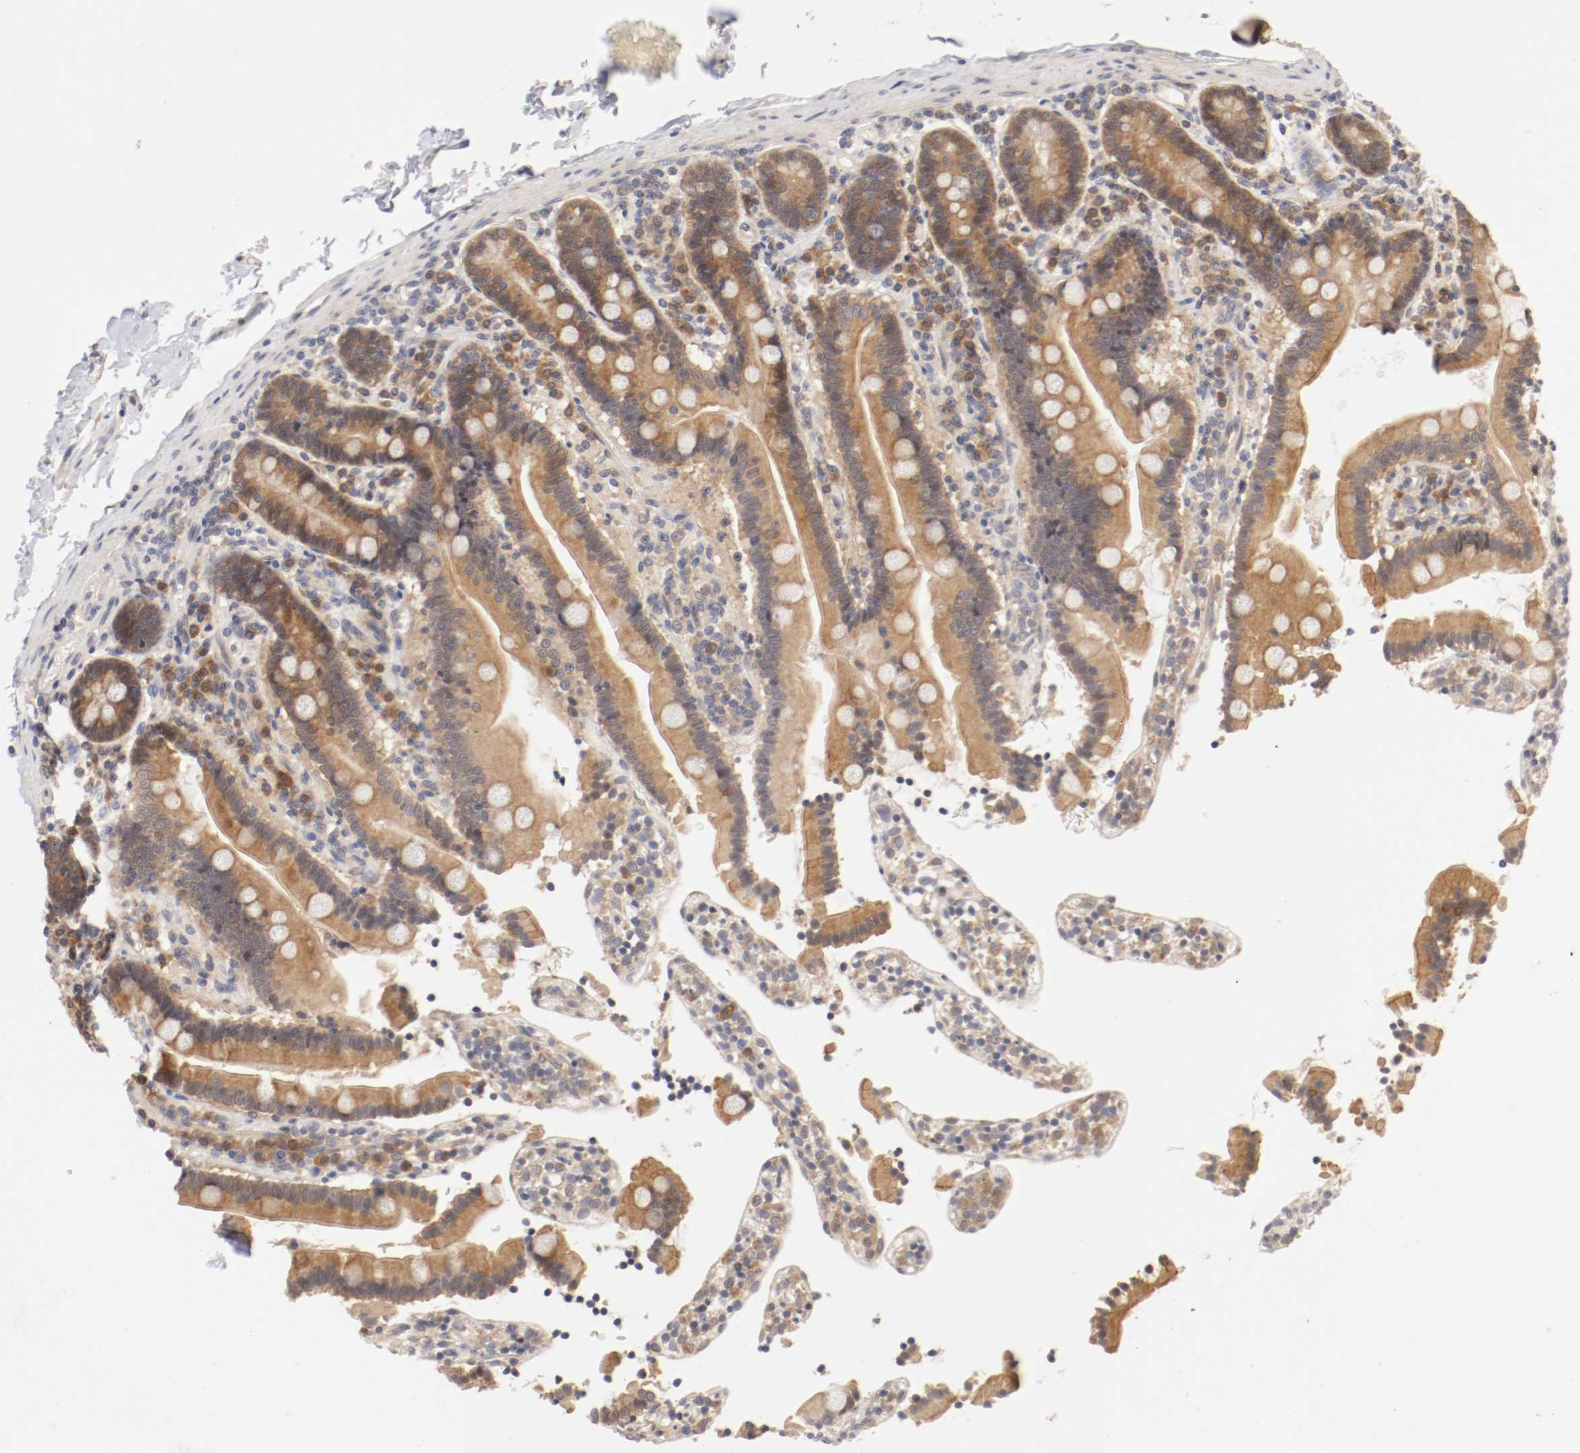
{"staining": {"intensity": "moderate", "quantity": ">75%", "location": "cytoplasmic/membranous"}, "tissue": "duodenum", "cell_type": "Glandular cells", "image_type": "normal", "snomed": [{"axis": "morphology", "description": "Normal tissue, NOS"}, {"axis": "topography", "description": "Duodenum"}], "caption": "Brown immunohistochemical staining in normal human duodenum reveals moderate cytoplasmic/membranous staining in about >75% of glandular cells.", "gene": "FKBP3", "patient": {"sex": "female", "age": 53}}